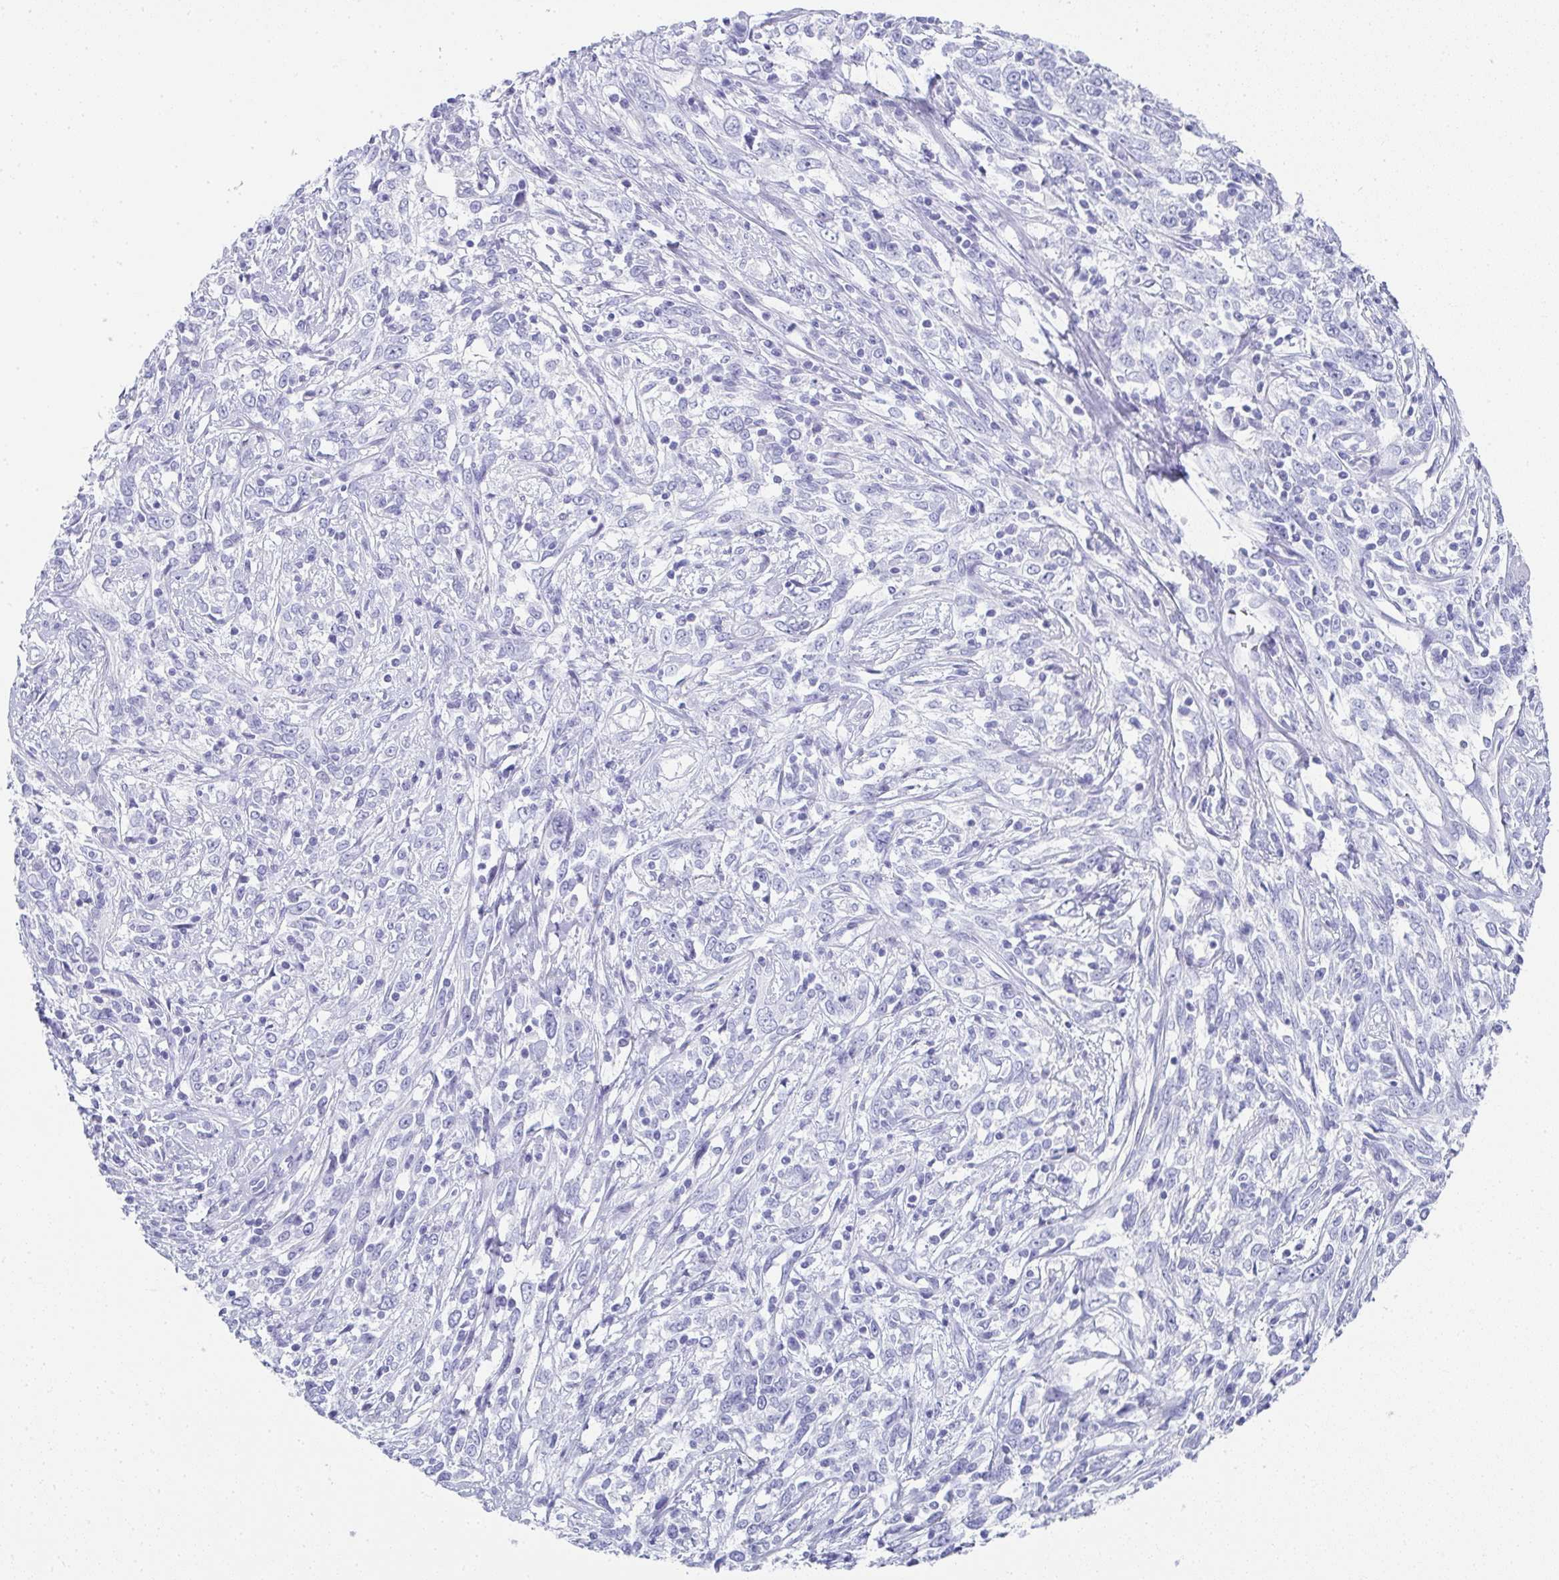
{"staining": {"intensity": "negative", "quantity": "none", "location": "none"}, "tissue": "cervical cancer", "cell_type": "Tumor cells", "image_type": "cancer", "snomed": [{"axis": "morphology", "description": "Adenocarcinoma, NOS"}, {"axis": "topography", "description": "Cervix"}], "caption": "DAB immunohistochemical staining of human cervical cancer displays no significant positivity in tumor cells. The staining is performed using DAB (3,3'-diaminobenzidine) brown chromogen with nuclei counter-stained in using hematoxylin.", "gene": "SYCP1", "patient": {"sex": "female", "age": 40}}